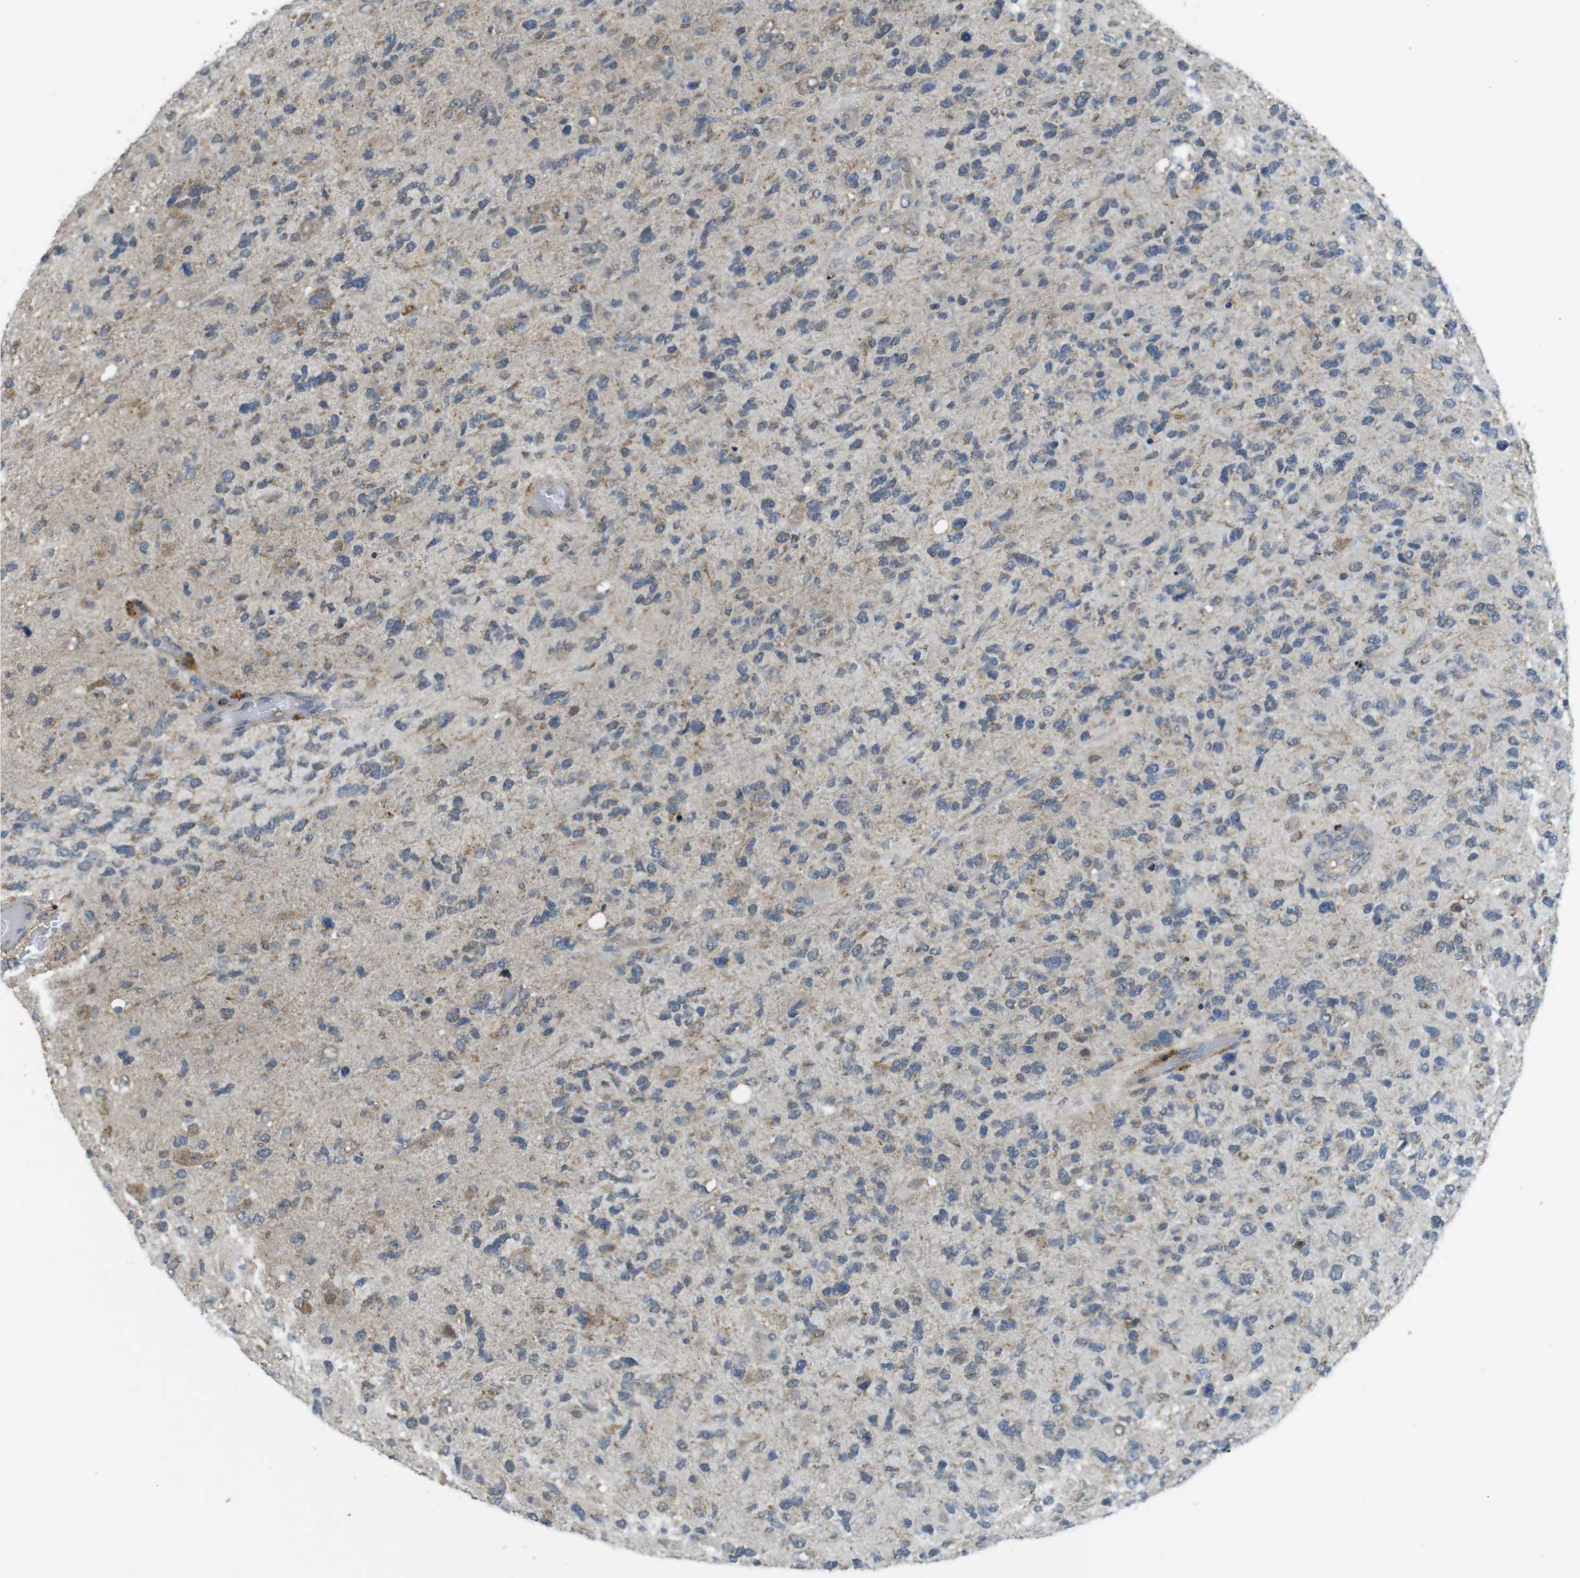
{"staining": {"intensity": "weak", "quantity": "25%-75%", "location": "cytoplasmic/membranous"}, "tissue": "glioma", "cell_type": "Tumor cells", "image_type": "cancer", "snomed": [{"axis": "morphology", "description": "Glioma, malignant, High grade"}, {"axis": "topography", "description": "Brain"}], "caption": "A photomicrograph of glioma stained for a protein reveals weak cytoplasmic/membranous brown staining in tumor cells.", "gene": "BRI3BP", "patient": {"sex": "female", "age": 58}}